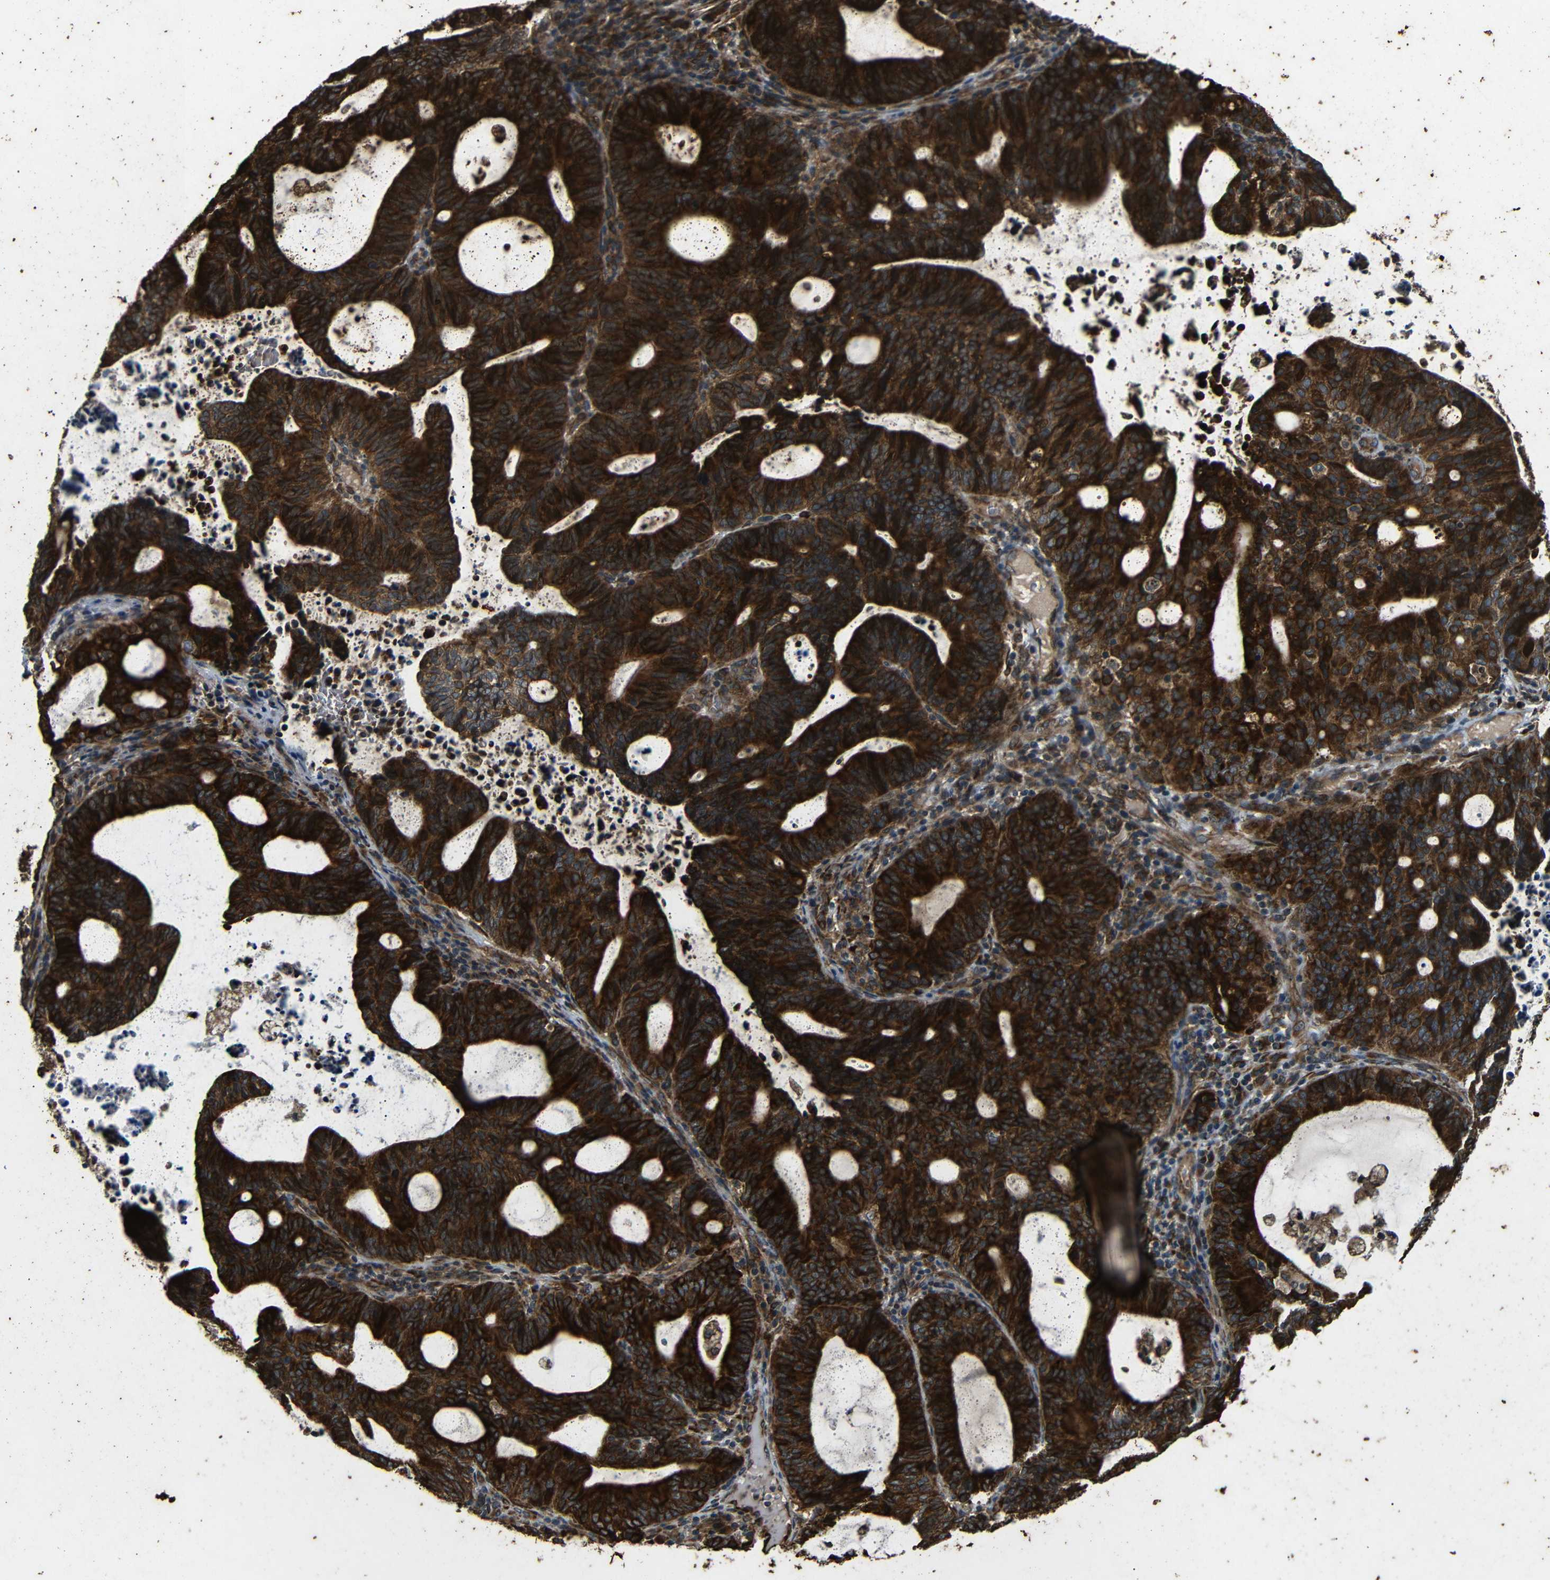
{"staining": {"intensity": "strong", "quantity": ">75%", "location": "cytoplasmic/membranous"}, "tissue": "endometrial cancer", "cell_type": "Tumor cells", "image_type": "cancer", "snomed": [{"axis": "morphology", "description": "Adenocarcinoma, NOS"}, {"axis": "topography", "description": "Uterus"}], "caption": "Strong cytoplasmic/membranous staining for a protein is seen in about >75% of tumor cells of endometrial adenocarcinoma using immunohistochemistry (IHC).", "gene": "TRPC1", "patient": {"sex": "female", "age": 83}}